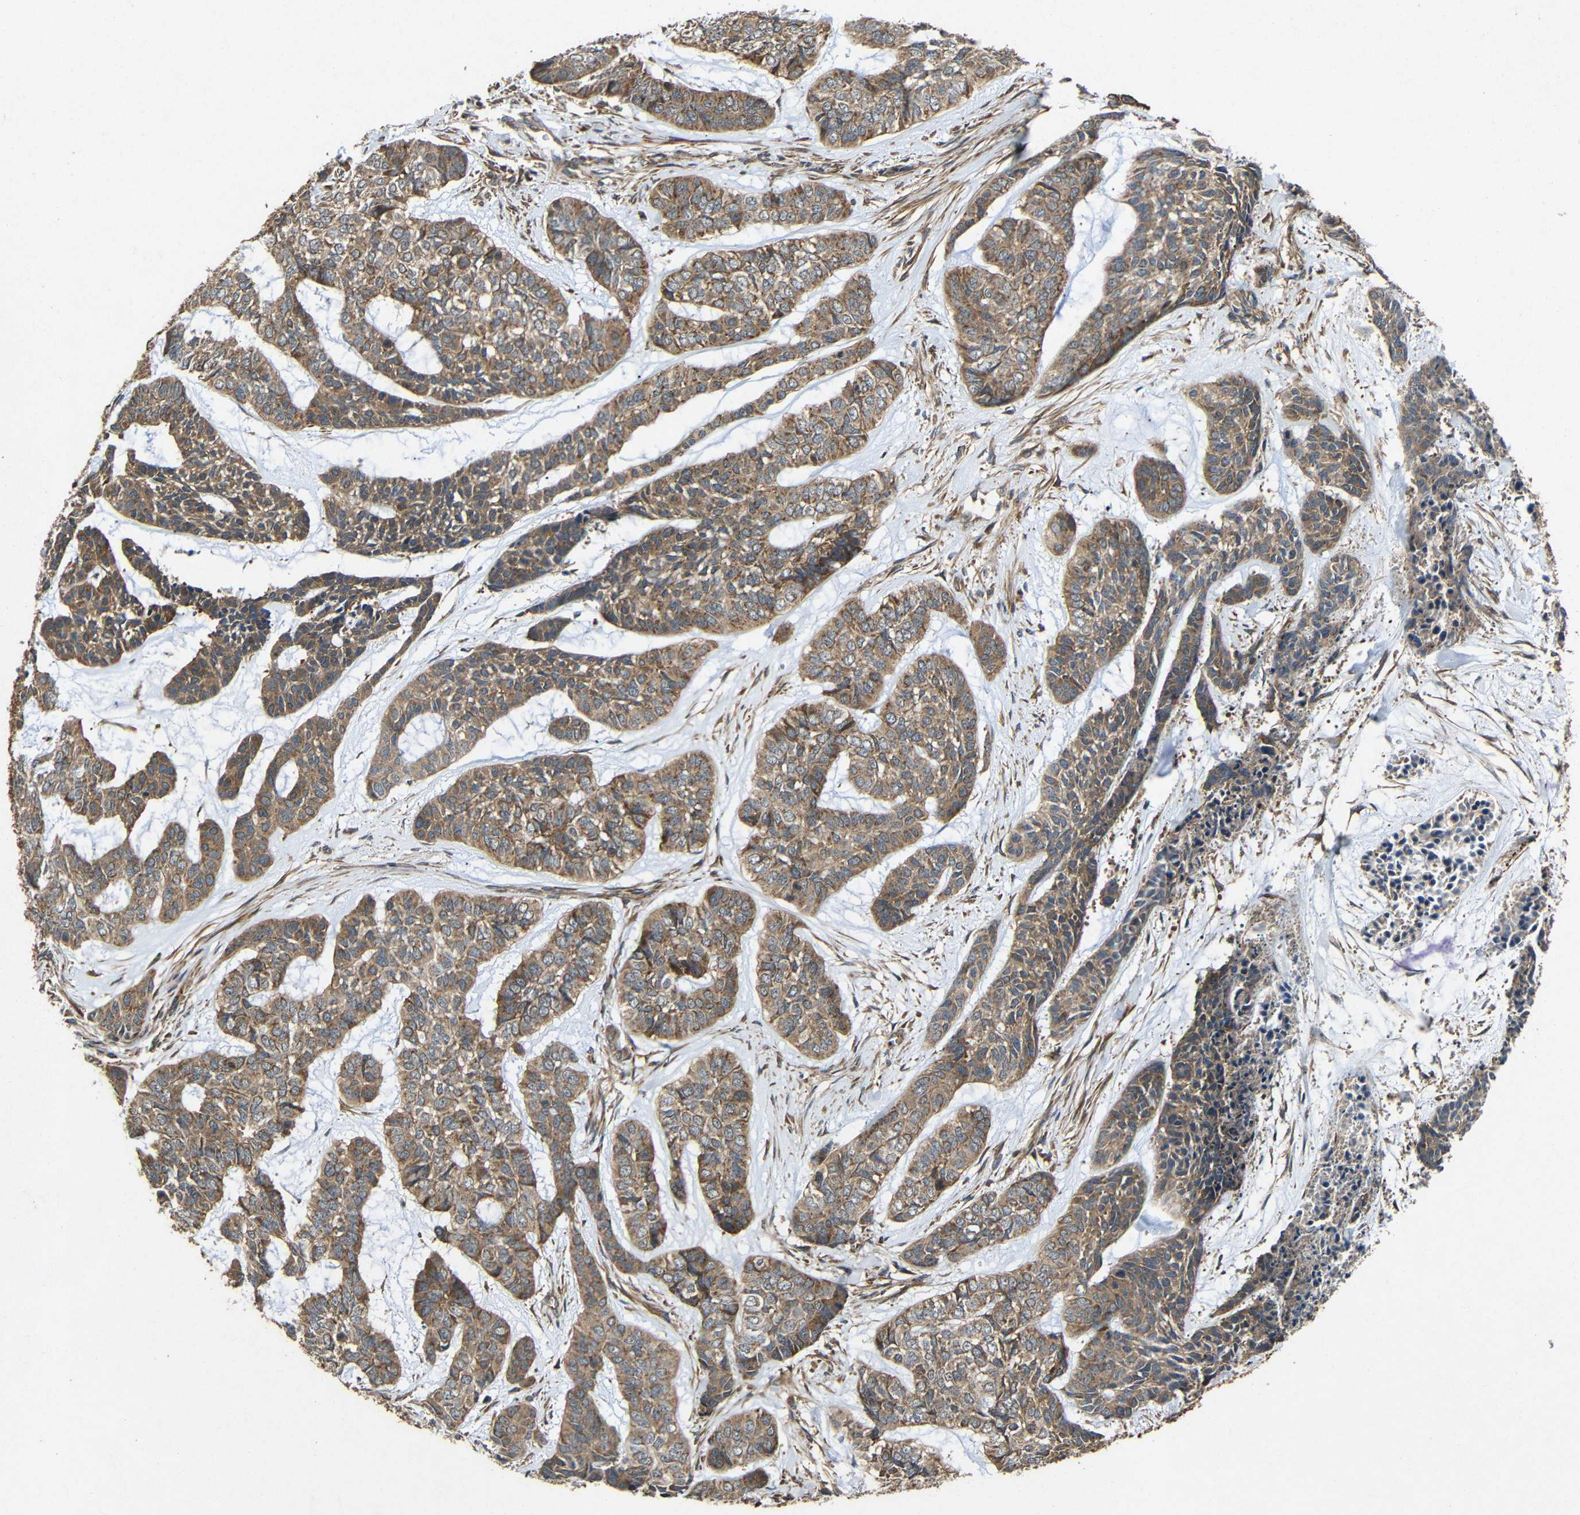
{"staining": {"intensity": "moderate", "quantity": ">75%", "location": "cytoplasmic/membranous"}, "tissue": "skin cancer", "cell_type": "Tumor cells", "image_type": "cancer", "snomed": [{"axis": "morphology", "description": "Basal cell carcinoma"}, {"axis": "topography", "description": "Skin"}], "caption": "Immunohistochemical staining of human skin cancer reveals medium levels of moderate cytoplasmic/membranous expression in approximately >75% of tumor cells. (brown staining indicates protein expression, while blue staining denotes nuclei).", "gene": "EIF2S1", "patient": {"sex": "female", "age": 64}}